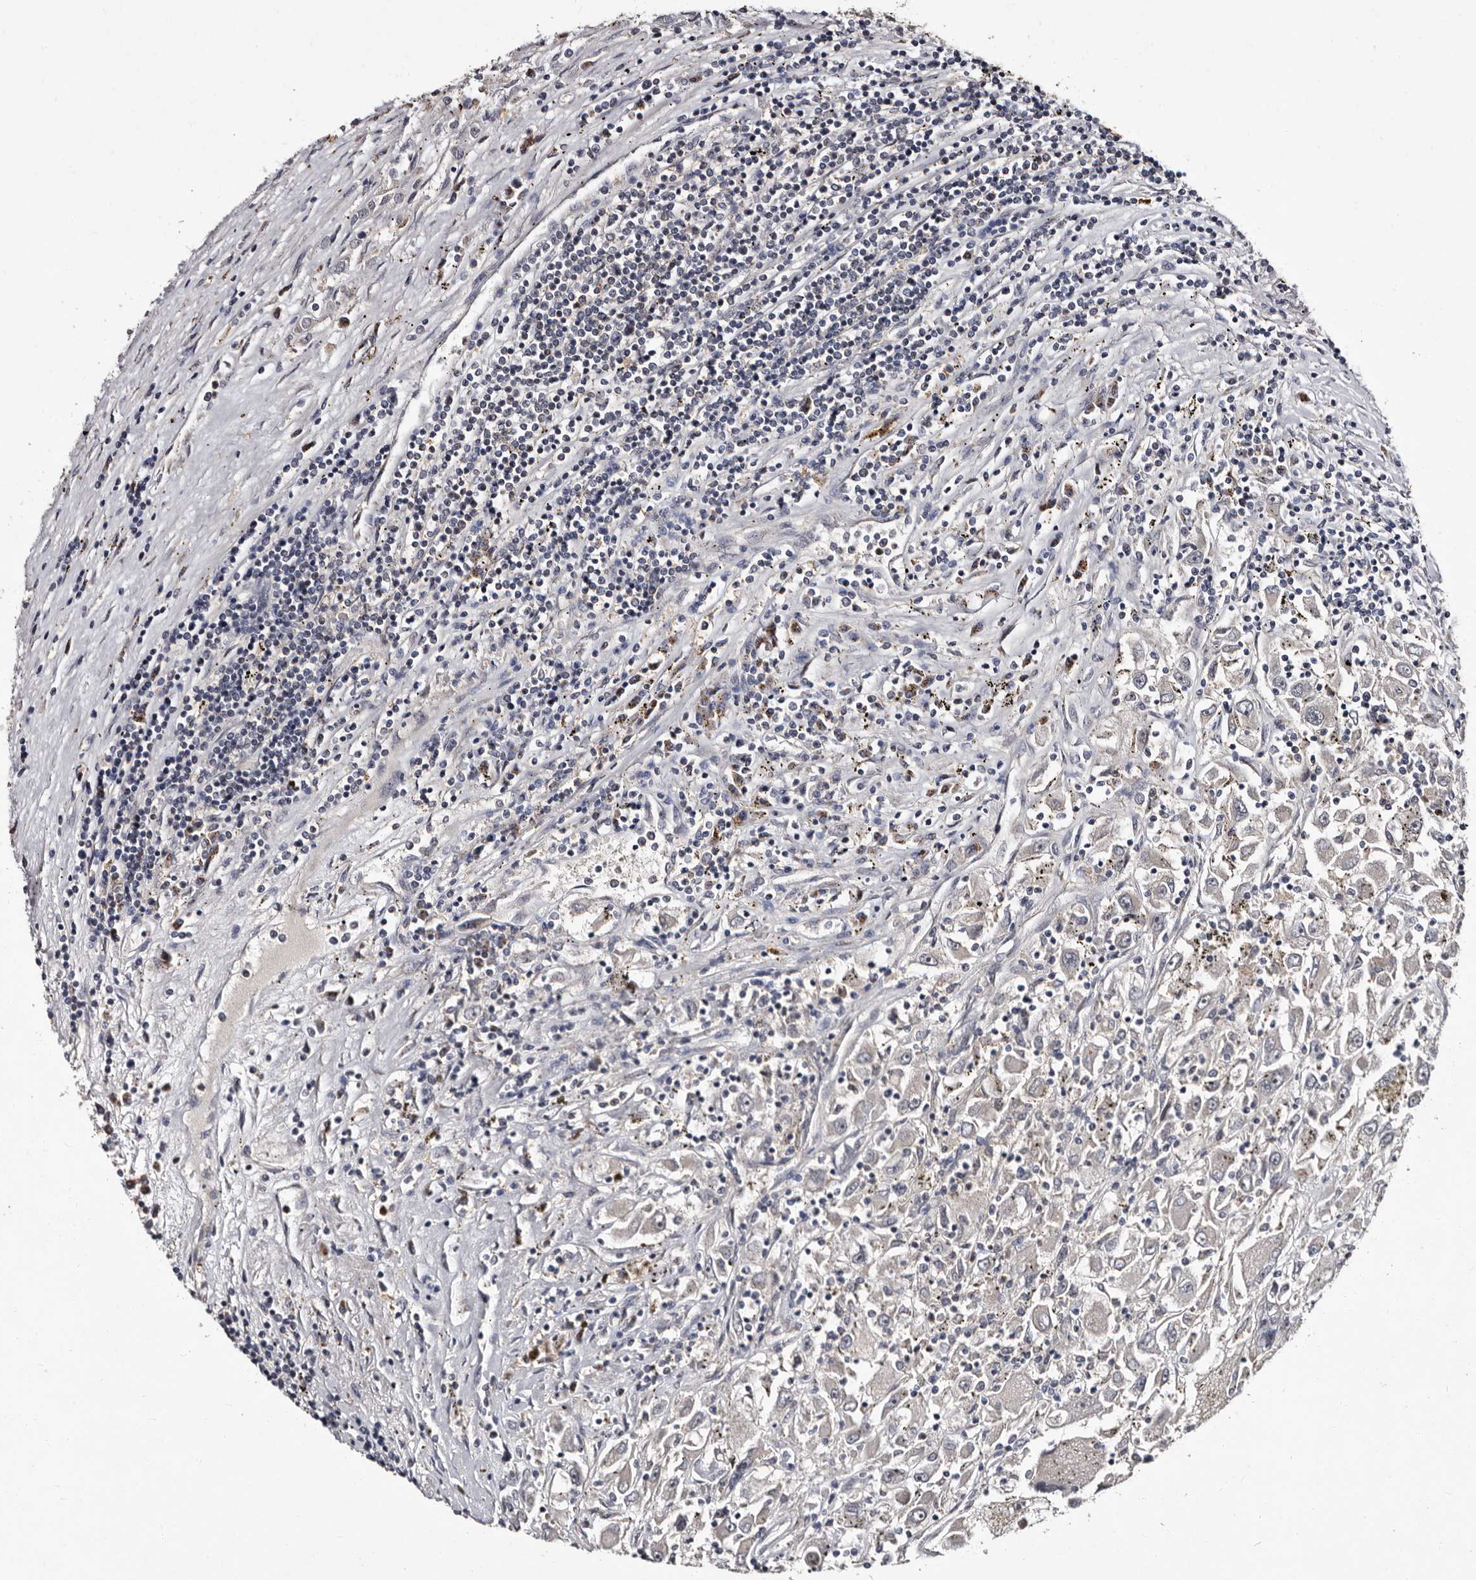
{"staining": {"intensity": "negative", "quantity": "none", "location": "none"}, "tissue": "renal cancer", "cell_type": "Tumor cells", "image_type": "cancer", "snomed": [{"axis": "morphology", "description": "Adenocarcinoma, NOS"}, {"axis": "topography", "description": "Kidney"}], "caption": "There is no significant positivity in tumor cells of renal adenocarcinoma.", "gene": "DNPH1", "patient": {"sex": "female", "age": 52}}